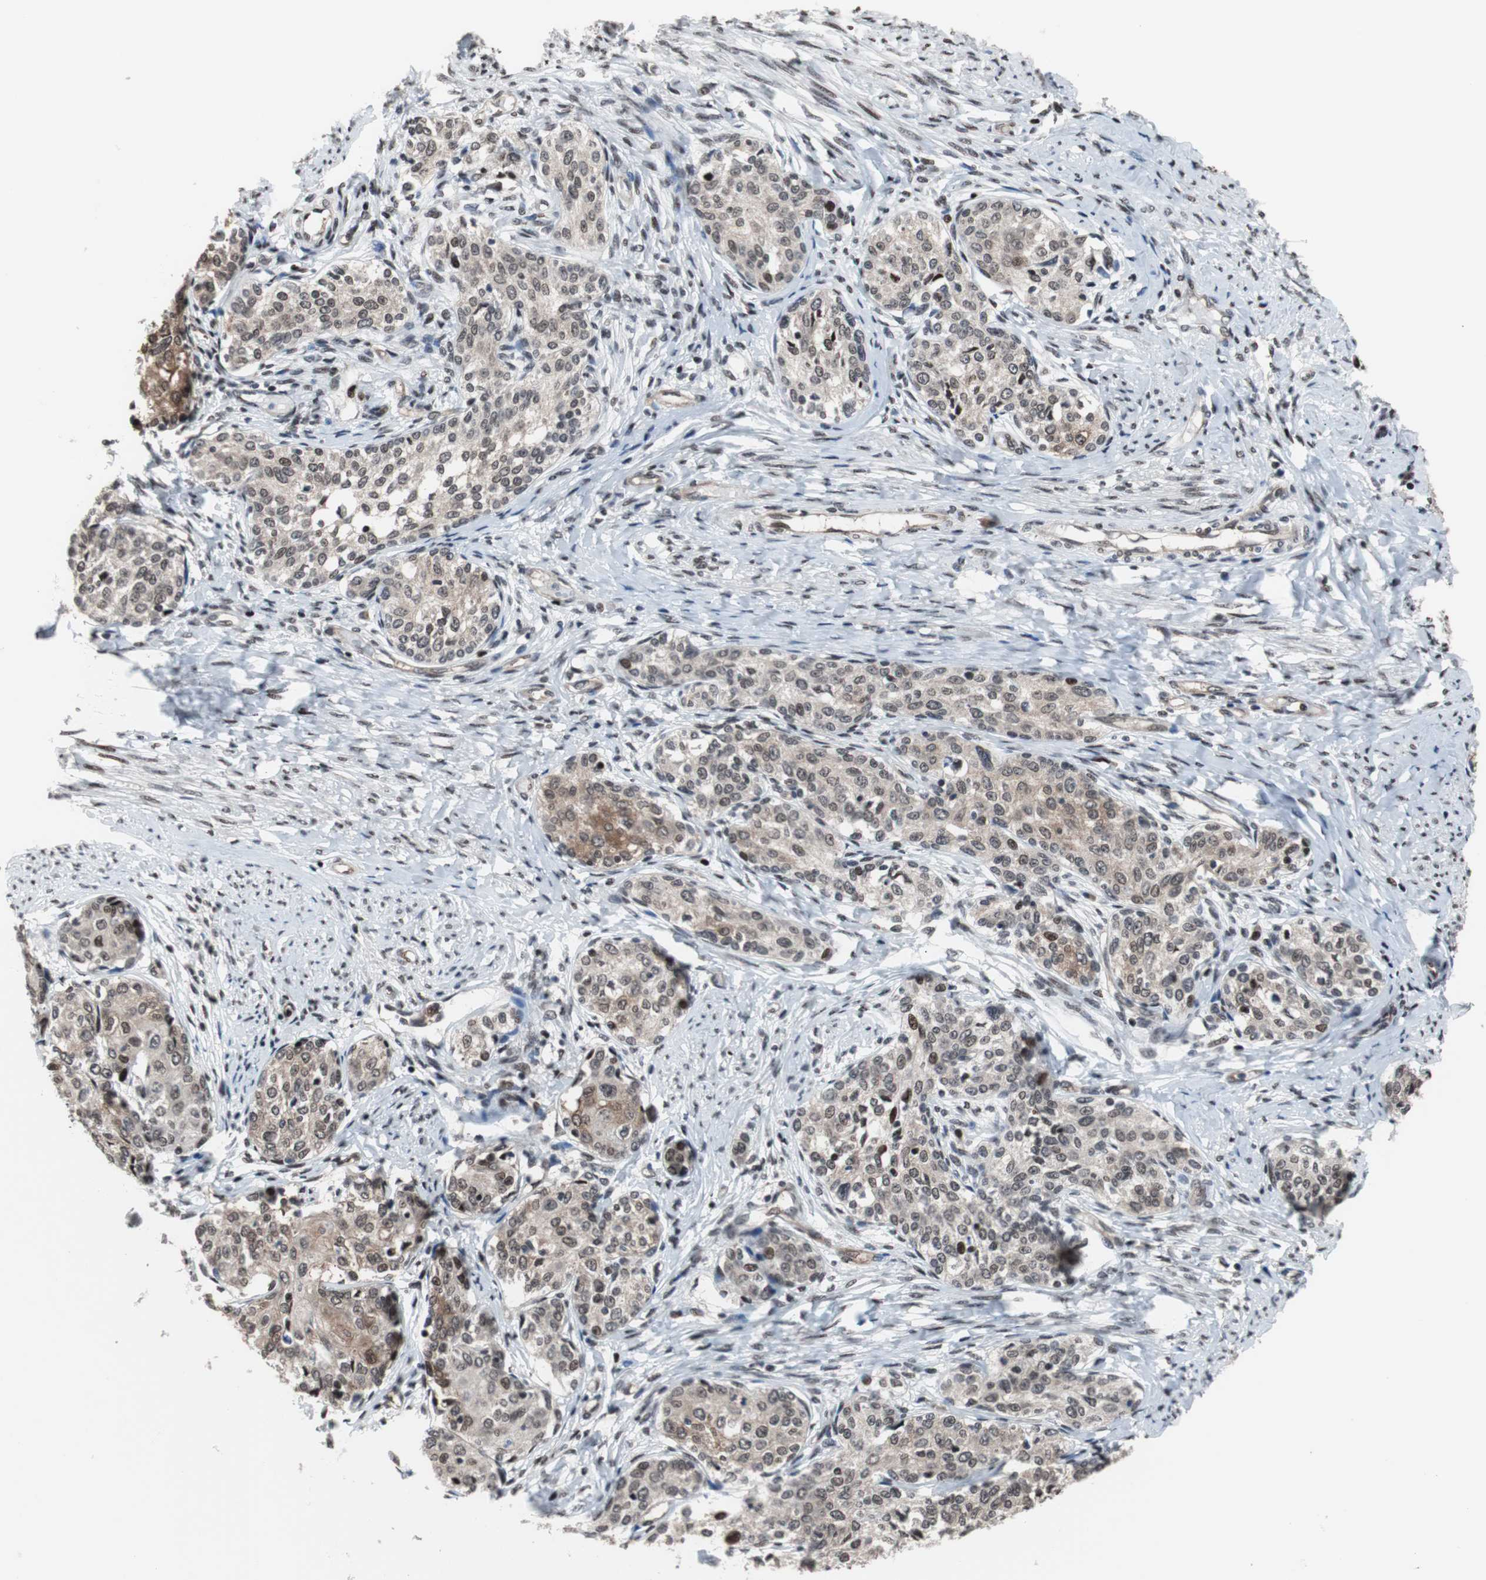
{"staining": {"intensity": "moderate", "quantity": "25%-75%", "location": "cytoplasmic/membranous,nuclear"}, "tissue": "cervical cancer", "cell_type": "Tumor cells", "image_type": "cancer", "snomed": [{"axis": "morphology", "description": "Squamous cell carcinoma, NOS"}, {"axis": "morphology", "description": "Adenocarcinoma, NOS"}, {"axis": "topography", "description": "Cervix"}], "caption": "IHC photomicrograph of cervical adenocarcinoma stained for a protein (brown), which displays medium levels of moderate cytoplasmic/membranous and nuclear positivity in about 25%-75% of tumor cells.", "gene": "POGZ", "patient": {"sex": "female", "age": 52}}